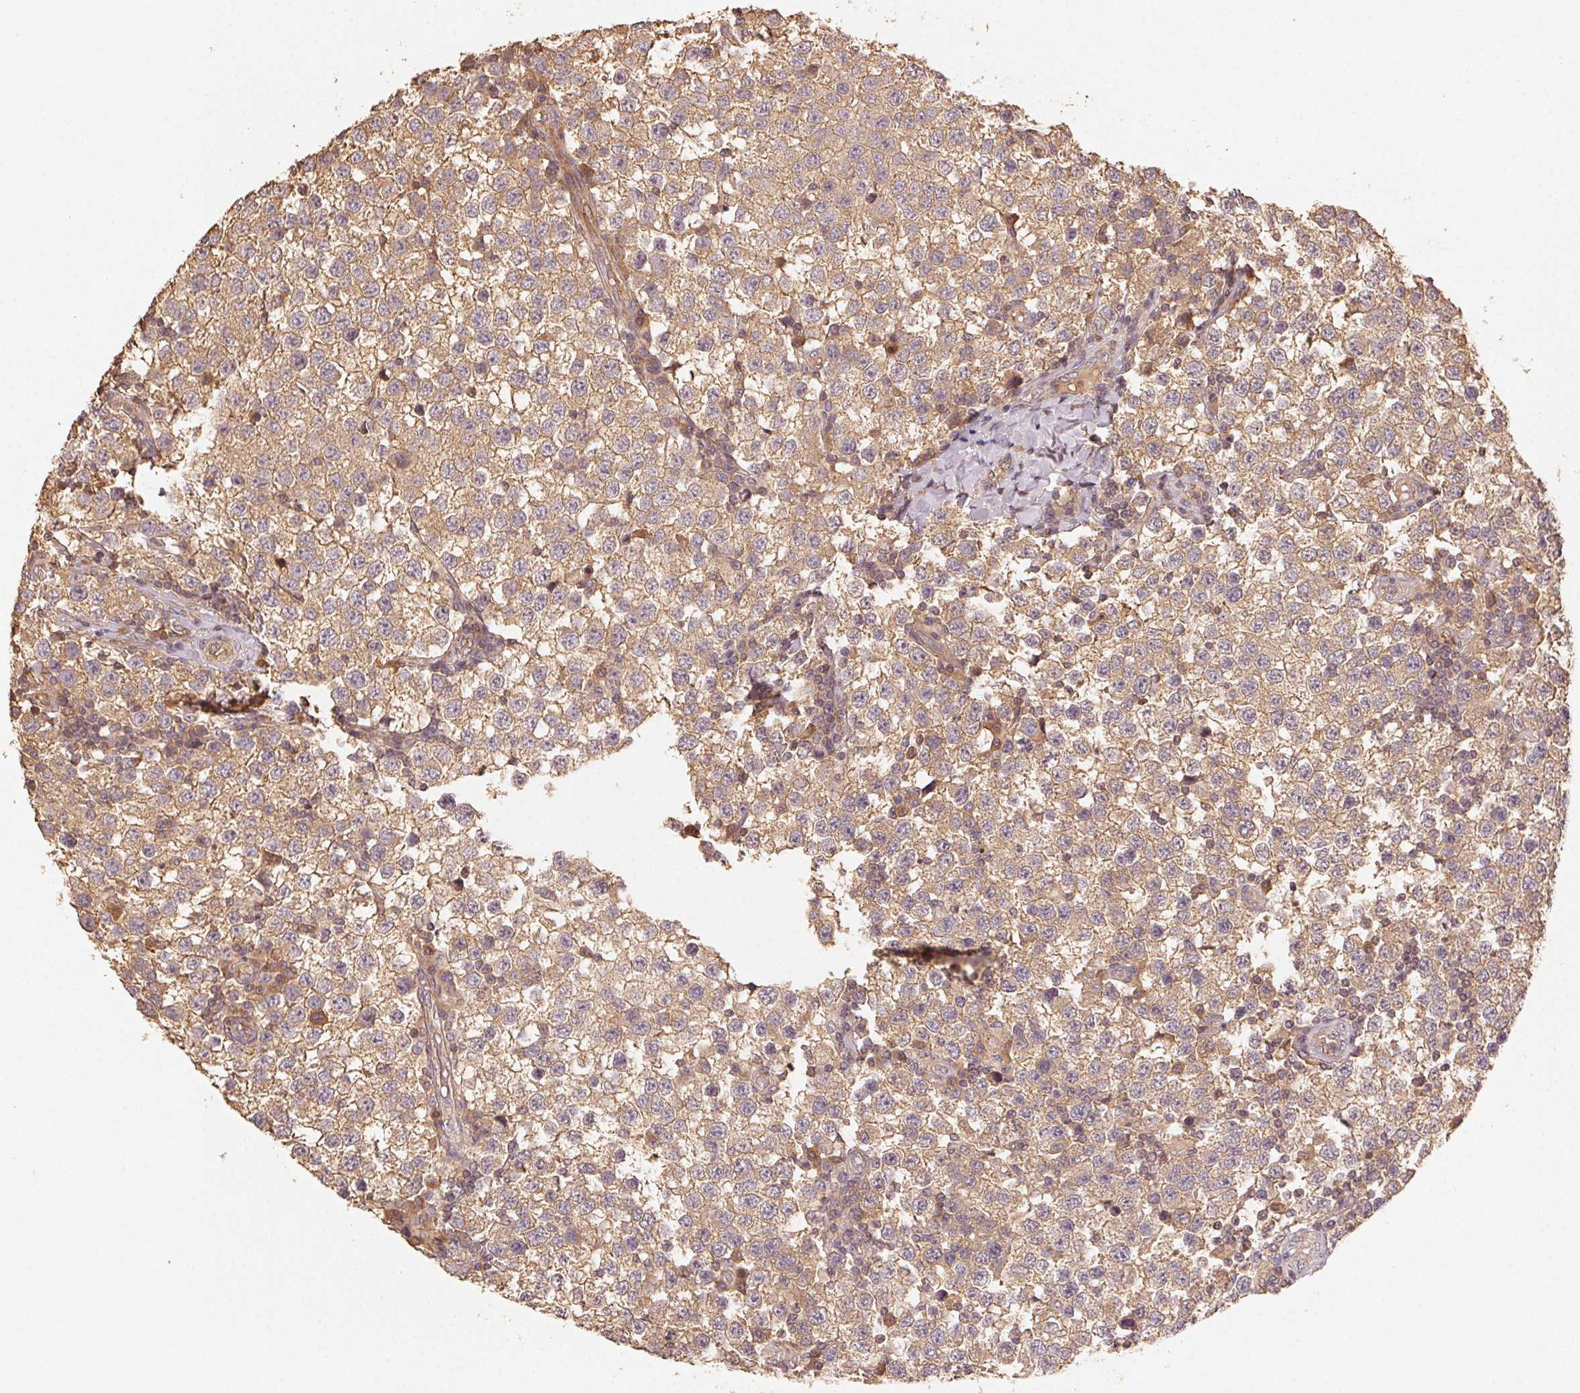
{"staining": {"intensity": "moderate", "quantity": ">75%", "location": "cytoplasmic/membranous"}, "tissue": "testis cancer", "cell_type": "Tumor cells", "image_type": "cancer", "snomed": [{"axis": "morphology", "description": "Seminoma, NOS"}, {"axis": "topography", "description": "Testis"}], "caption": "Testis cancer stained with a protein marker exhibits moderate staining in tumor cells.", "gene": "RALA", "patient": {"sex": "male", "age": 34}}